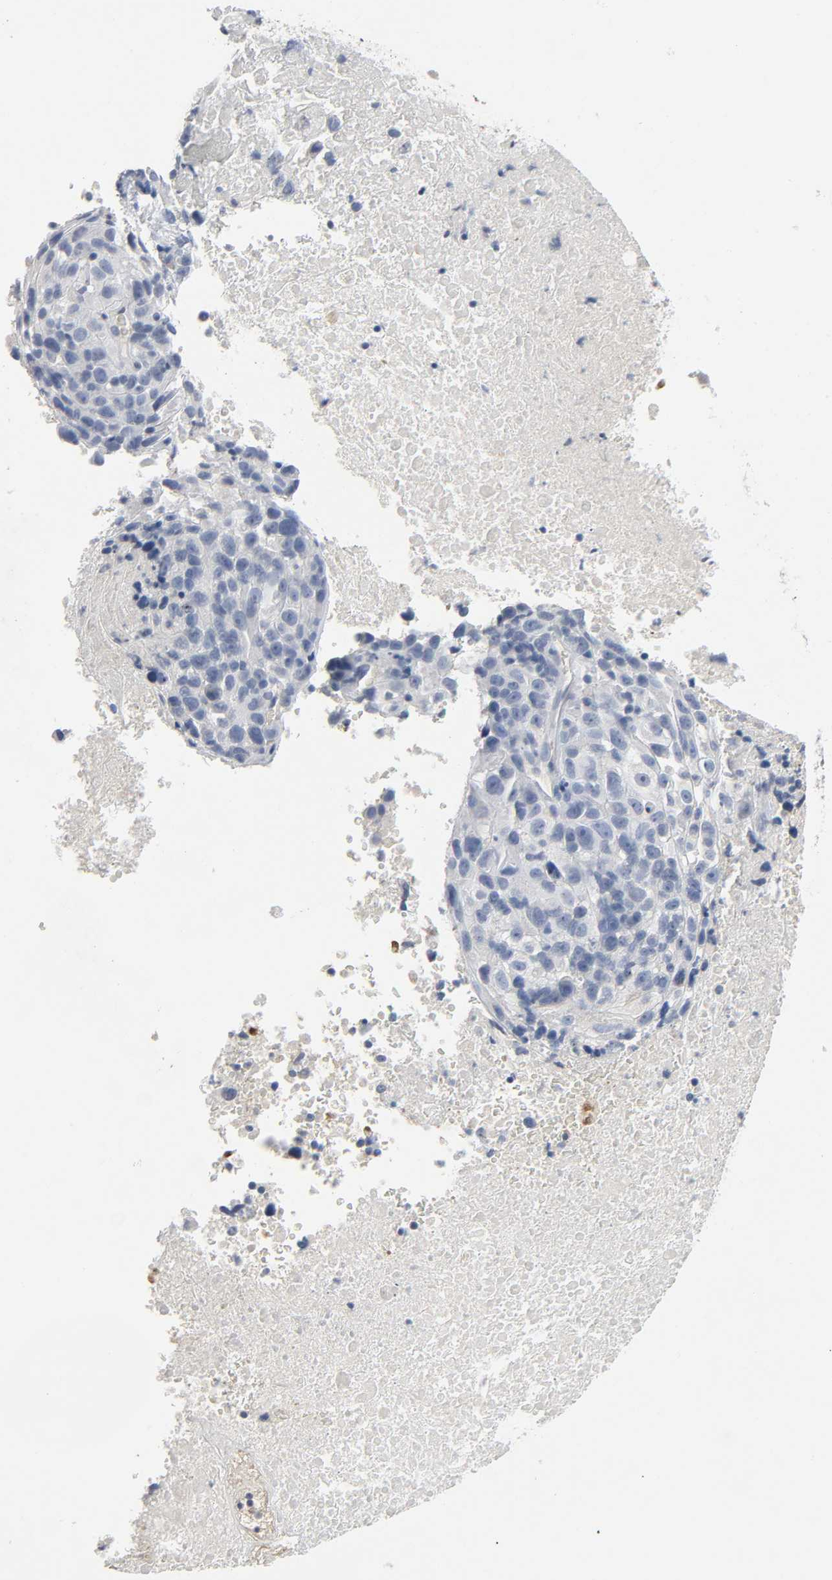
{"staining": {"intensity": "negative", "quantity": "none", "location": "none"}, "tissue": "melanoma", "cell_type": "Tumor cells", "image_type": "cancer", "snomed": [{"axis": "morphology", "description": "Malignant melanoma, Metastatic site"}, {"axis": "topography", "description": "Cerebral cortex"}], "caption": "The IHC photomicrograph has no significant positivity in tumor cells of melanoma tissue. (DAB immunohistochemistry (IHC), high magnification).", "gene": "FBLN5", "patient": {"sex": "female", "age": 52}}